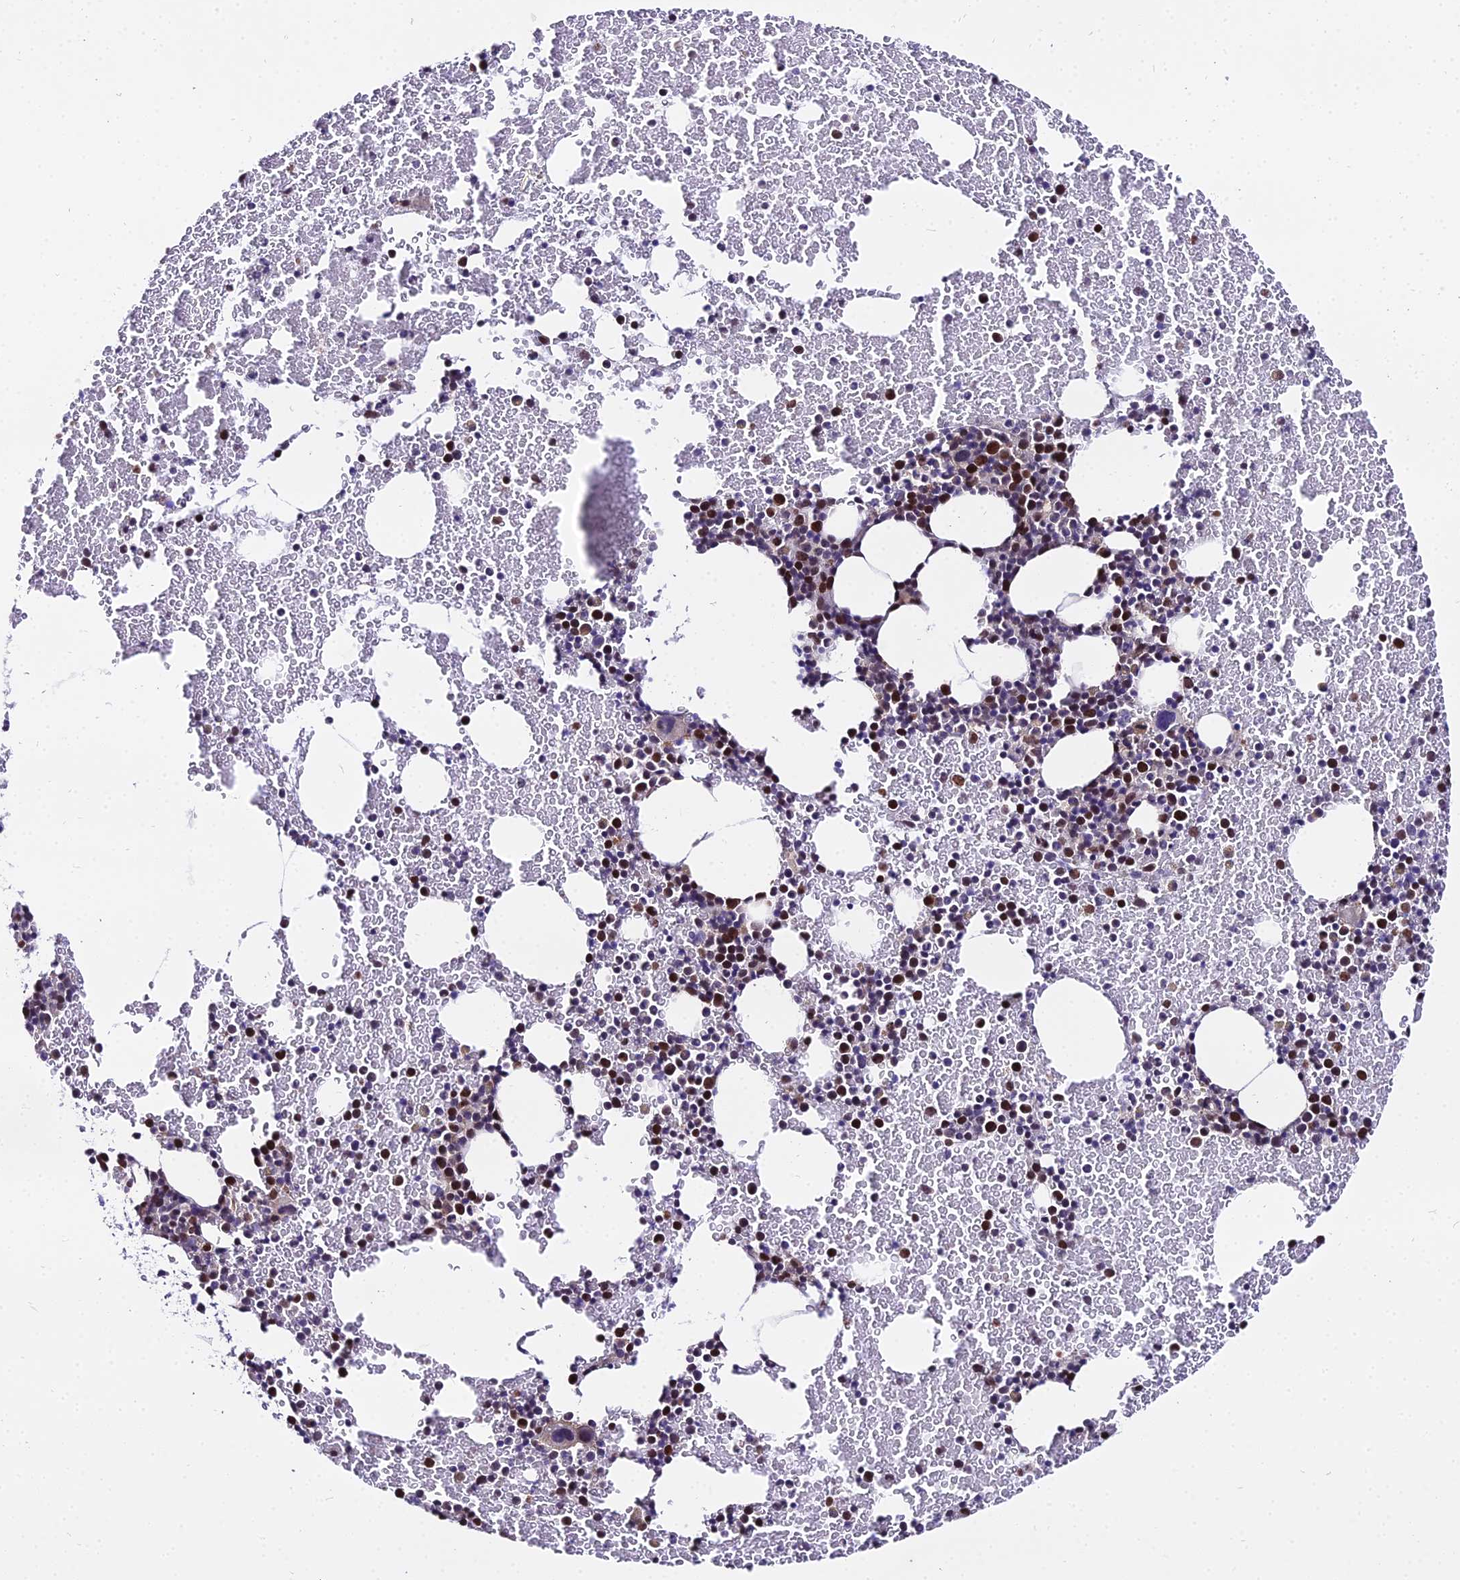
{"staining": {"intensity": "strong", "quantity": "25%-75%", "location": "nuclear"}, "tissue": "bone marrow", "cell_type": "Hematopoietic cells", "image_type": "normal", "snomed": [{"axis": "morphology", "description": "Normal tissue, NOS"}, {"axis": "topography", "description": "Bone marrow"}], "caption": "A high amount of strong nuclear staining is present in about 25%-75% of hematopoietic cells in benign bone marrow.", "gene": "TRIML2", "patient": {"sex": "male", "age": 57}}